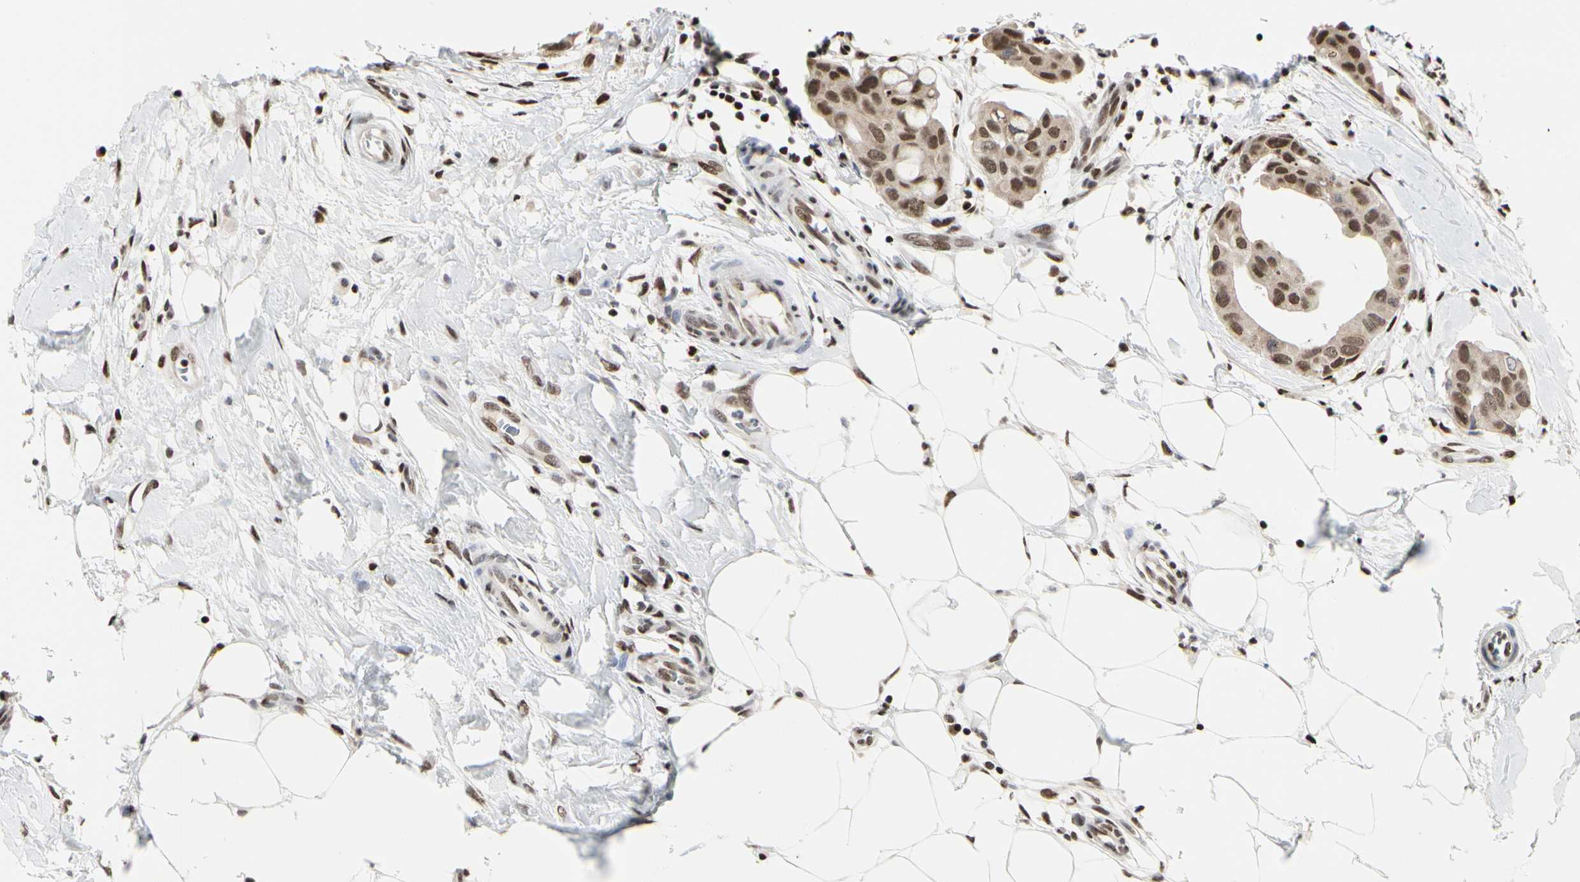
{"staining": {"intensity": "moderate", "quantity": "25%-75%", "location": "nuclear"}, "tissue": "breast cancer", "cell_type": "Tumor cells", "image_type": "cancer", "snomed": [{"axis": "morphology", "description": "Duct carcinoma"}, {"axis": "topography", "description": "Breast"}], "caption": "IHC photomicrograph of breast cancer stained for a protein (brown), which shows medium levels of moderate nuclear expression in approximately 25%-75% of tumor cells.", "gene": "PRMT3", "patient": {"sex": "female", "age": 40}}